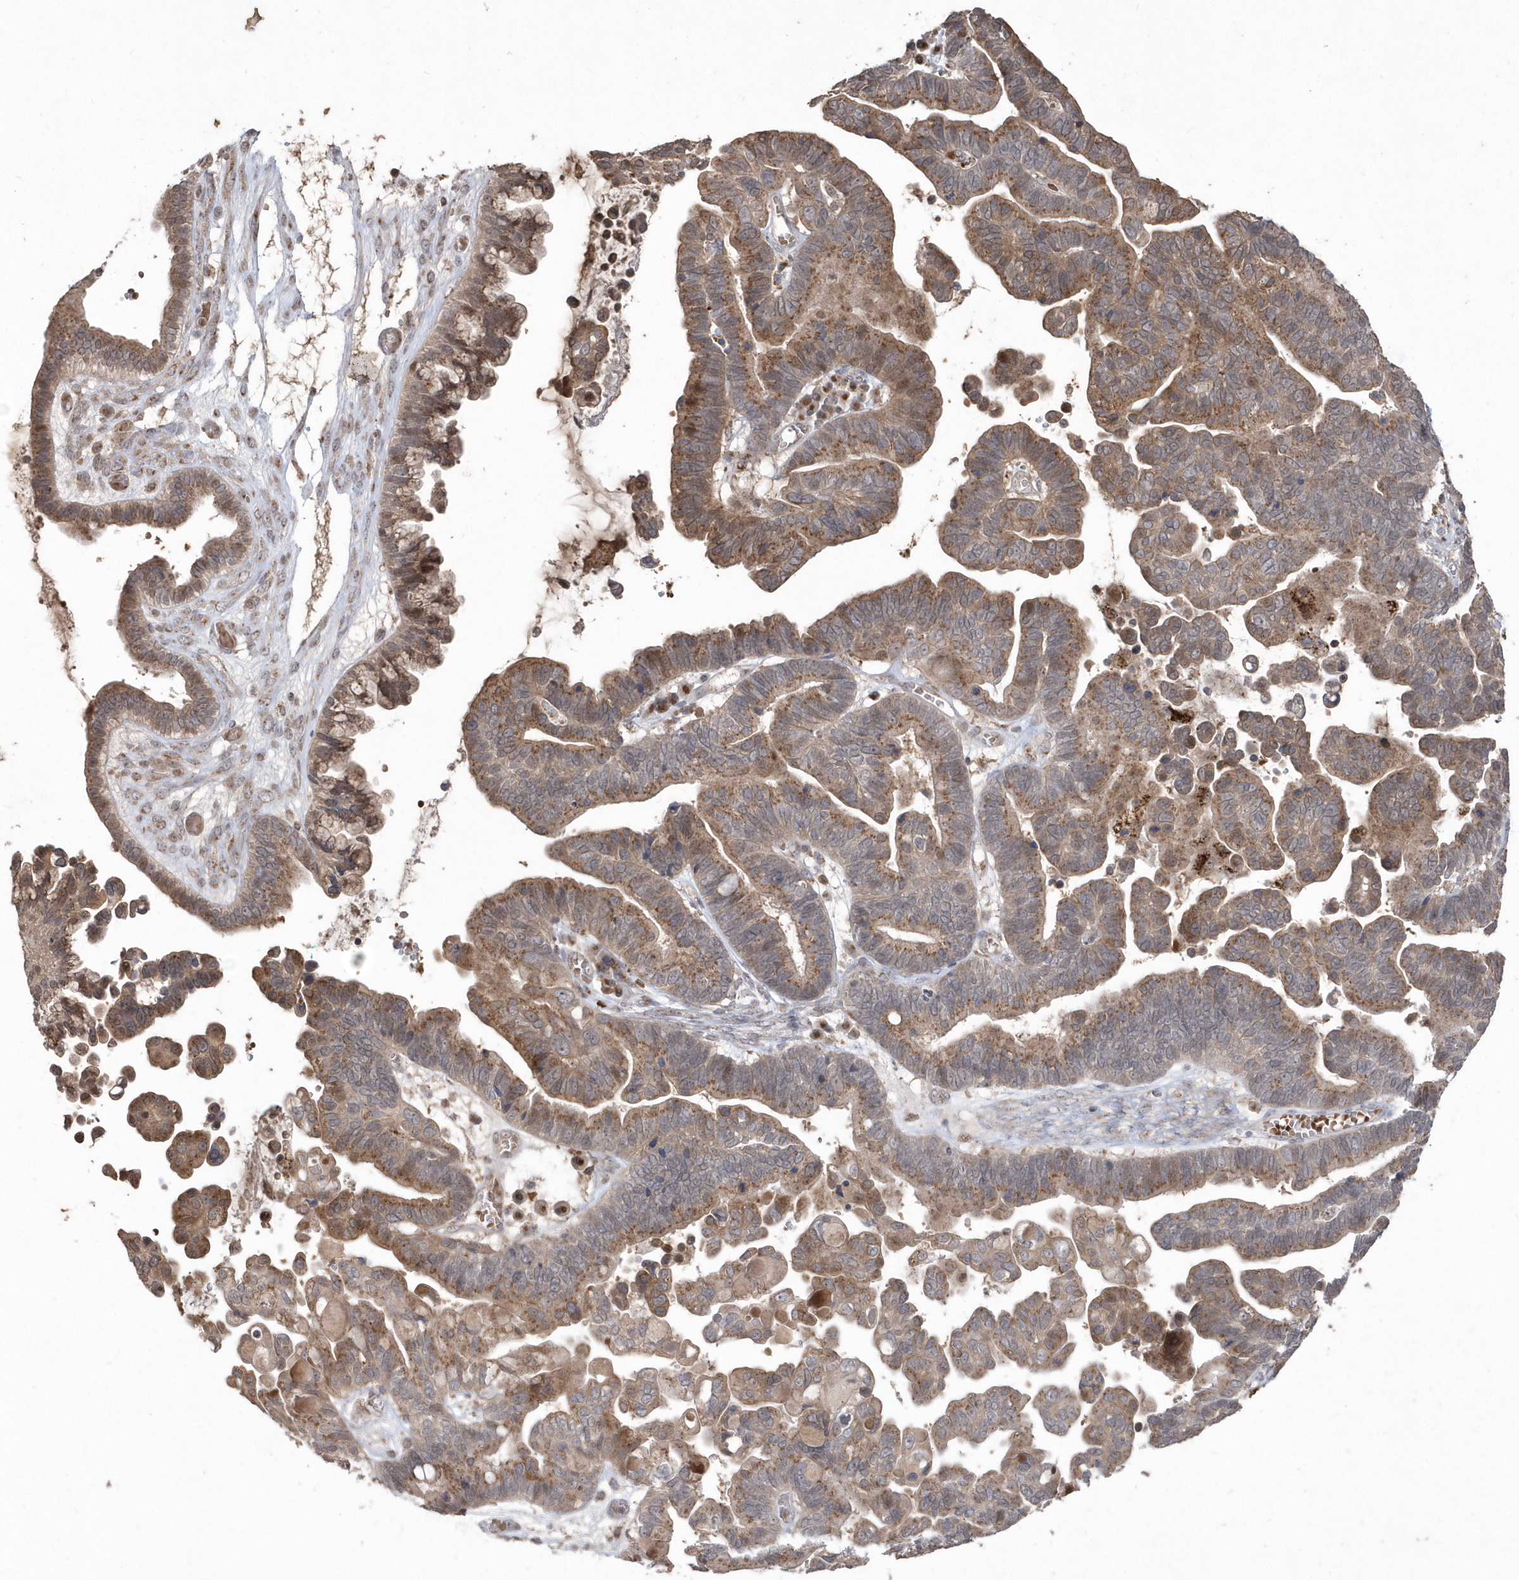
{"staining": {"intensity": "moderate", "quantity": ">75%", "location": "cytoplasmic/membranous"}, "tissue": "ovarian cancer", "cell_type": "Tumor cells", "image_type": "cancer", "snomed": [{"axis": "morphology", "description": "Cystadenocarcinoma, serous, NOS"}, {"axis": "topography", "description": "Ovary"}], "caption": "High-power microscopy captured an IHC histopathology image of ovarian cancer, revealing moderate cytoplasmic/membranous expression in approximately >75% of tumor cells.", "gene": "GEMIN6", "patient": {"sex": "female", "age": 56}}